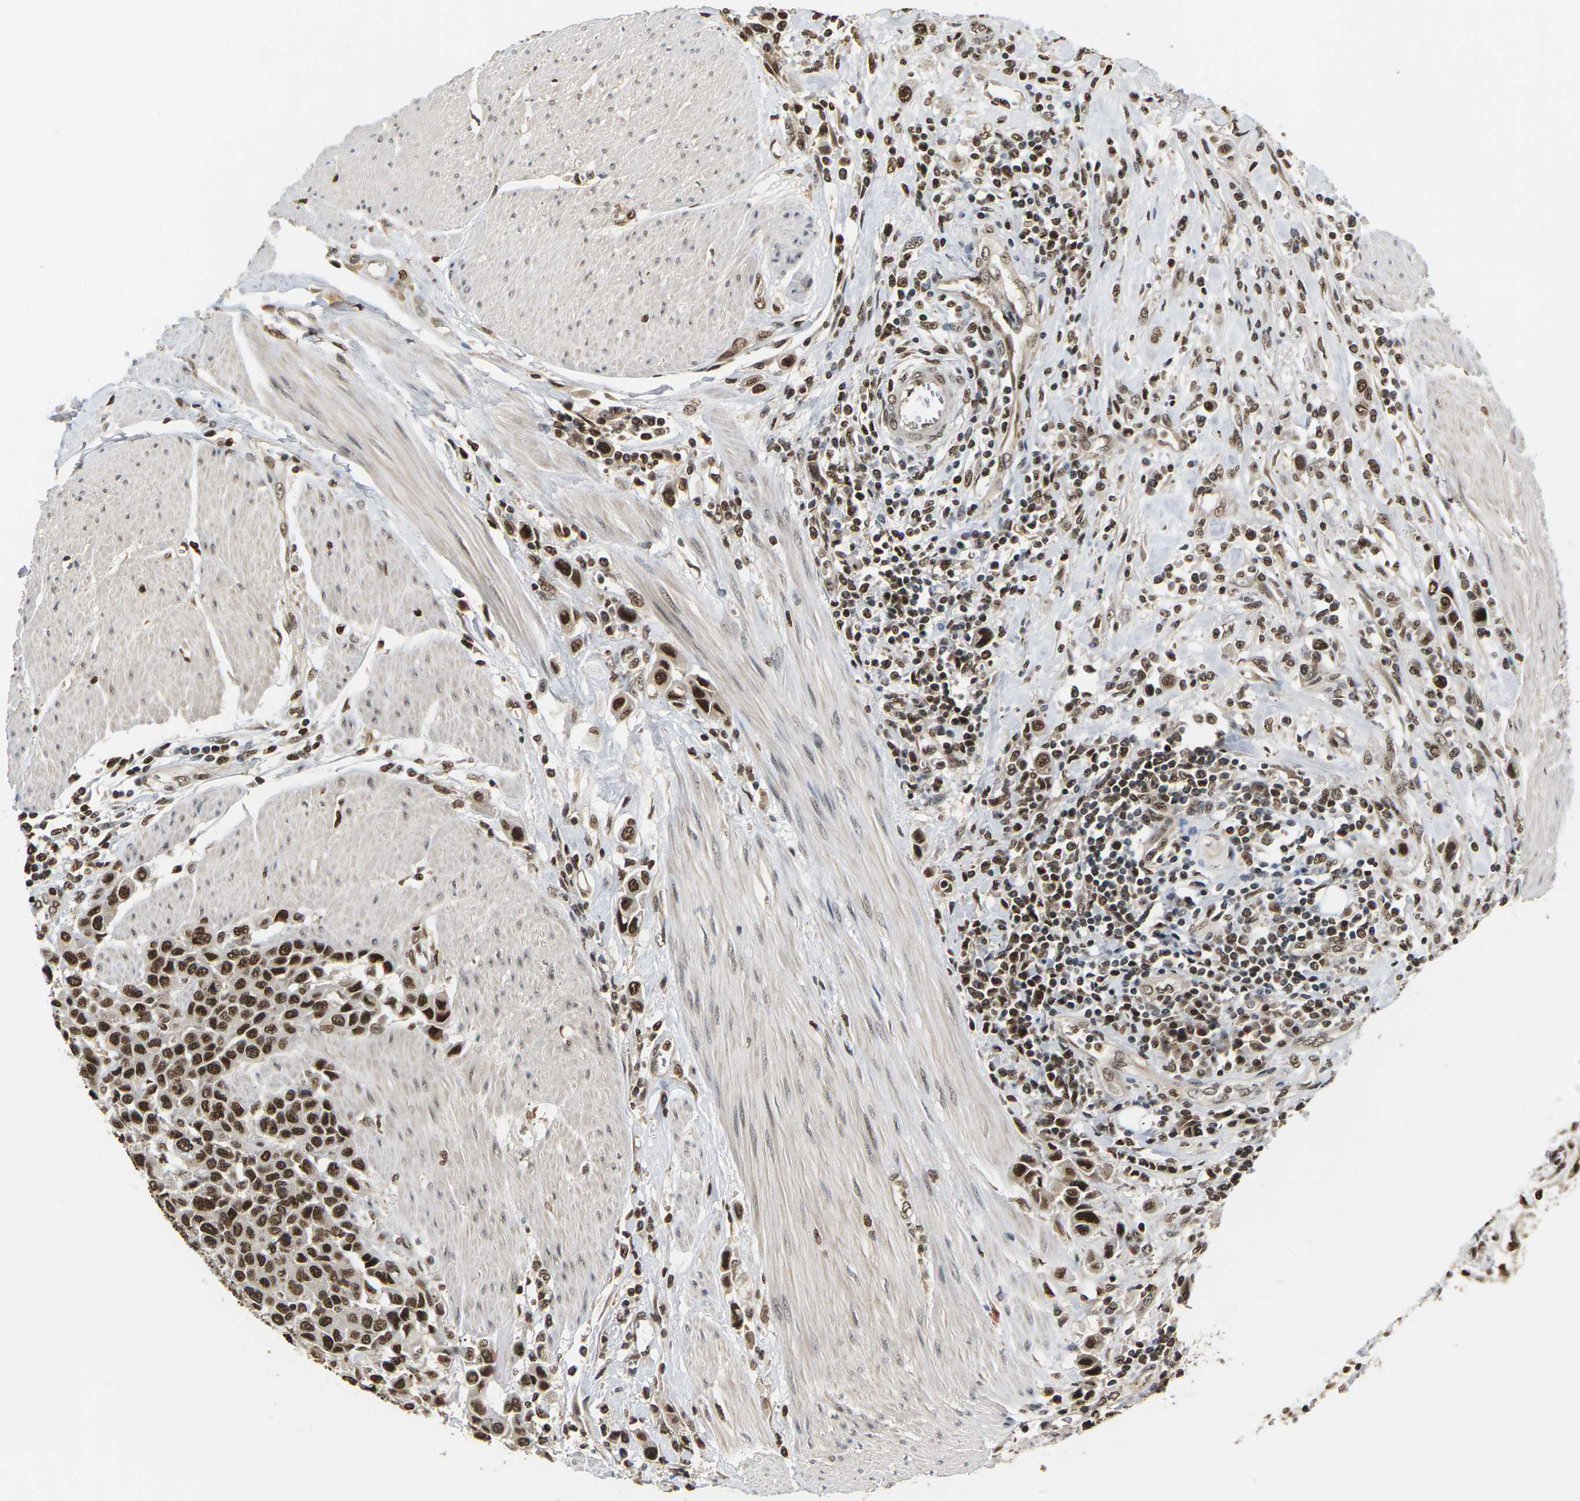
{"staining": {"intensity": "strong", "quantity": ">75%", "location": "nuclear"}, "tissue": "urothelial cancer", "cell_type": "Tumor cells", "image_type": "cancer", "snomed": [{"axis": "morphology", "description": "Urothelial carcinoma, High grade"}, {"axis": "topography", "description": "Urinary bladder"}], "caption": "Tumor cells show strong nuclear expression in approximately >75% of cells in urothelial cancer. (IHC, brightfield microscopy, high magnification).", "gene": "NELFA", "patient": {"sex": "male", "age": 50}}